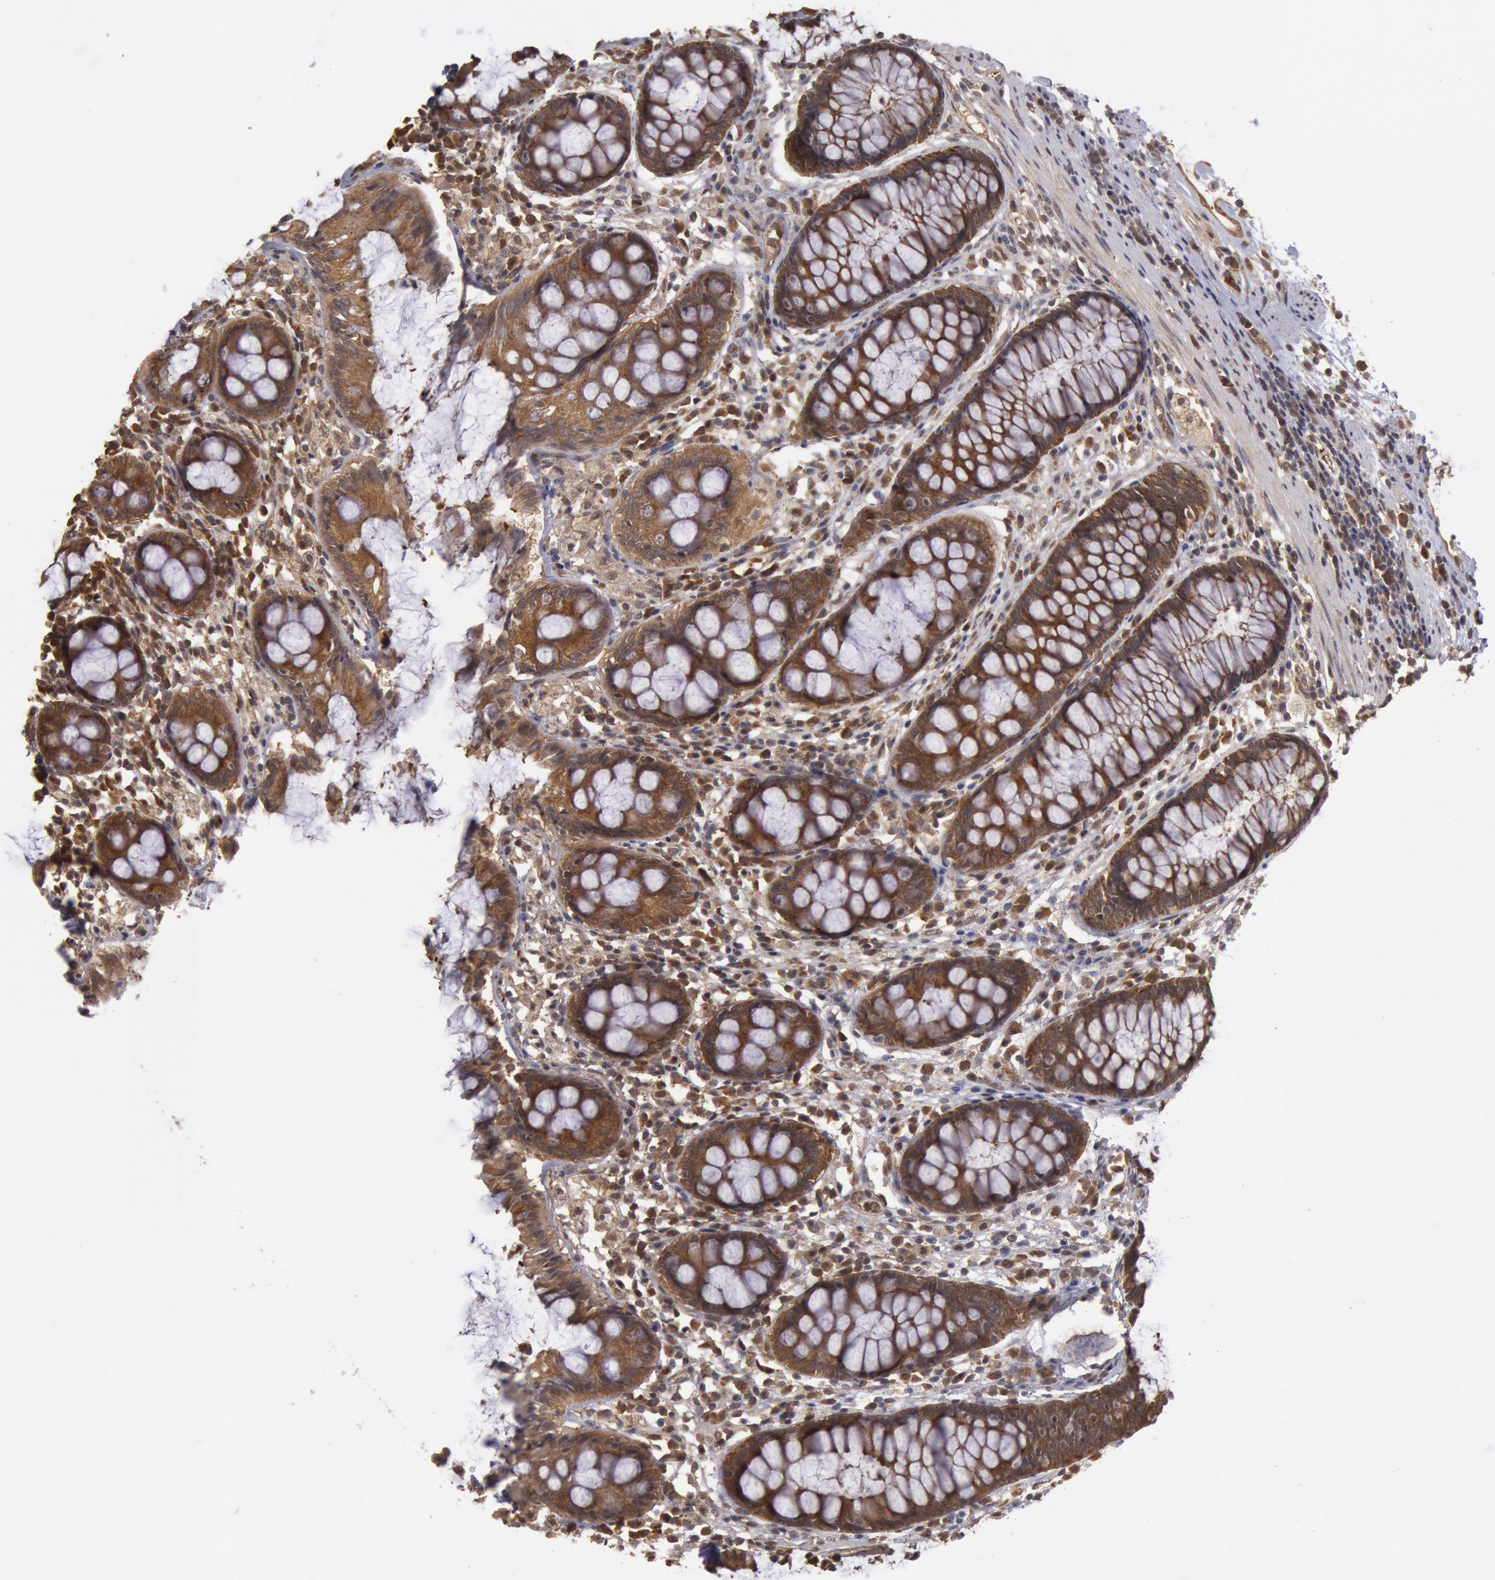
{"staining": {"intensity": "strong", "quantity": ">75%", "location": "cytoplasmic/membranous"}, "tissue": "rectum", "cell_type": "Glandular cells", "image_type": "normal", "snomed": [{"axis": "morphology", "description": "Normal tissue, NOS"}, {"axis": "topography", "description": "Rectum"}], "caption": "Immunohistochemical staining of unremarkable human rectum displays high levels of strong cytoplasmic/membranous staining in approximately >75% of glandular cells.", "gene": "USP14", "patient": {"sex": "female", "age": 66}}